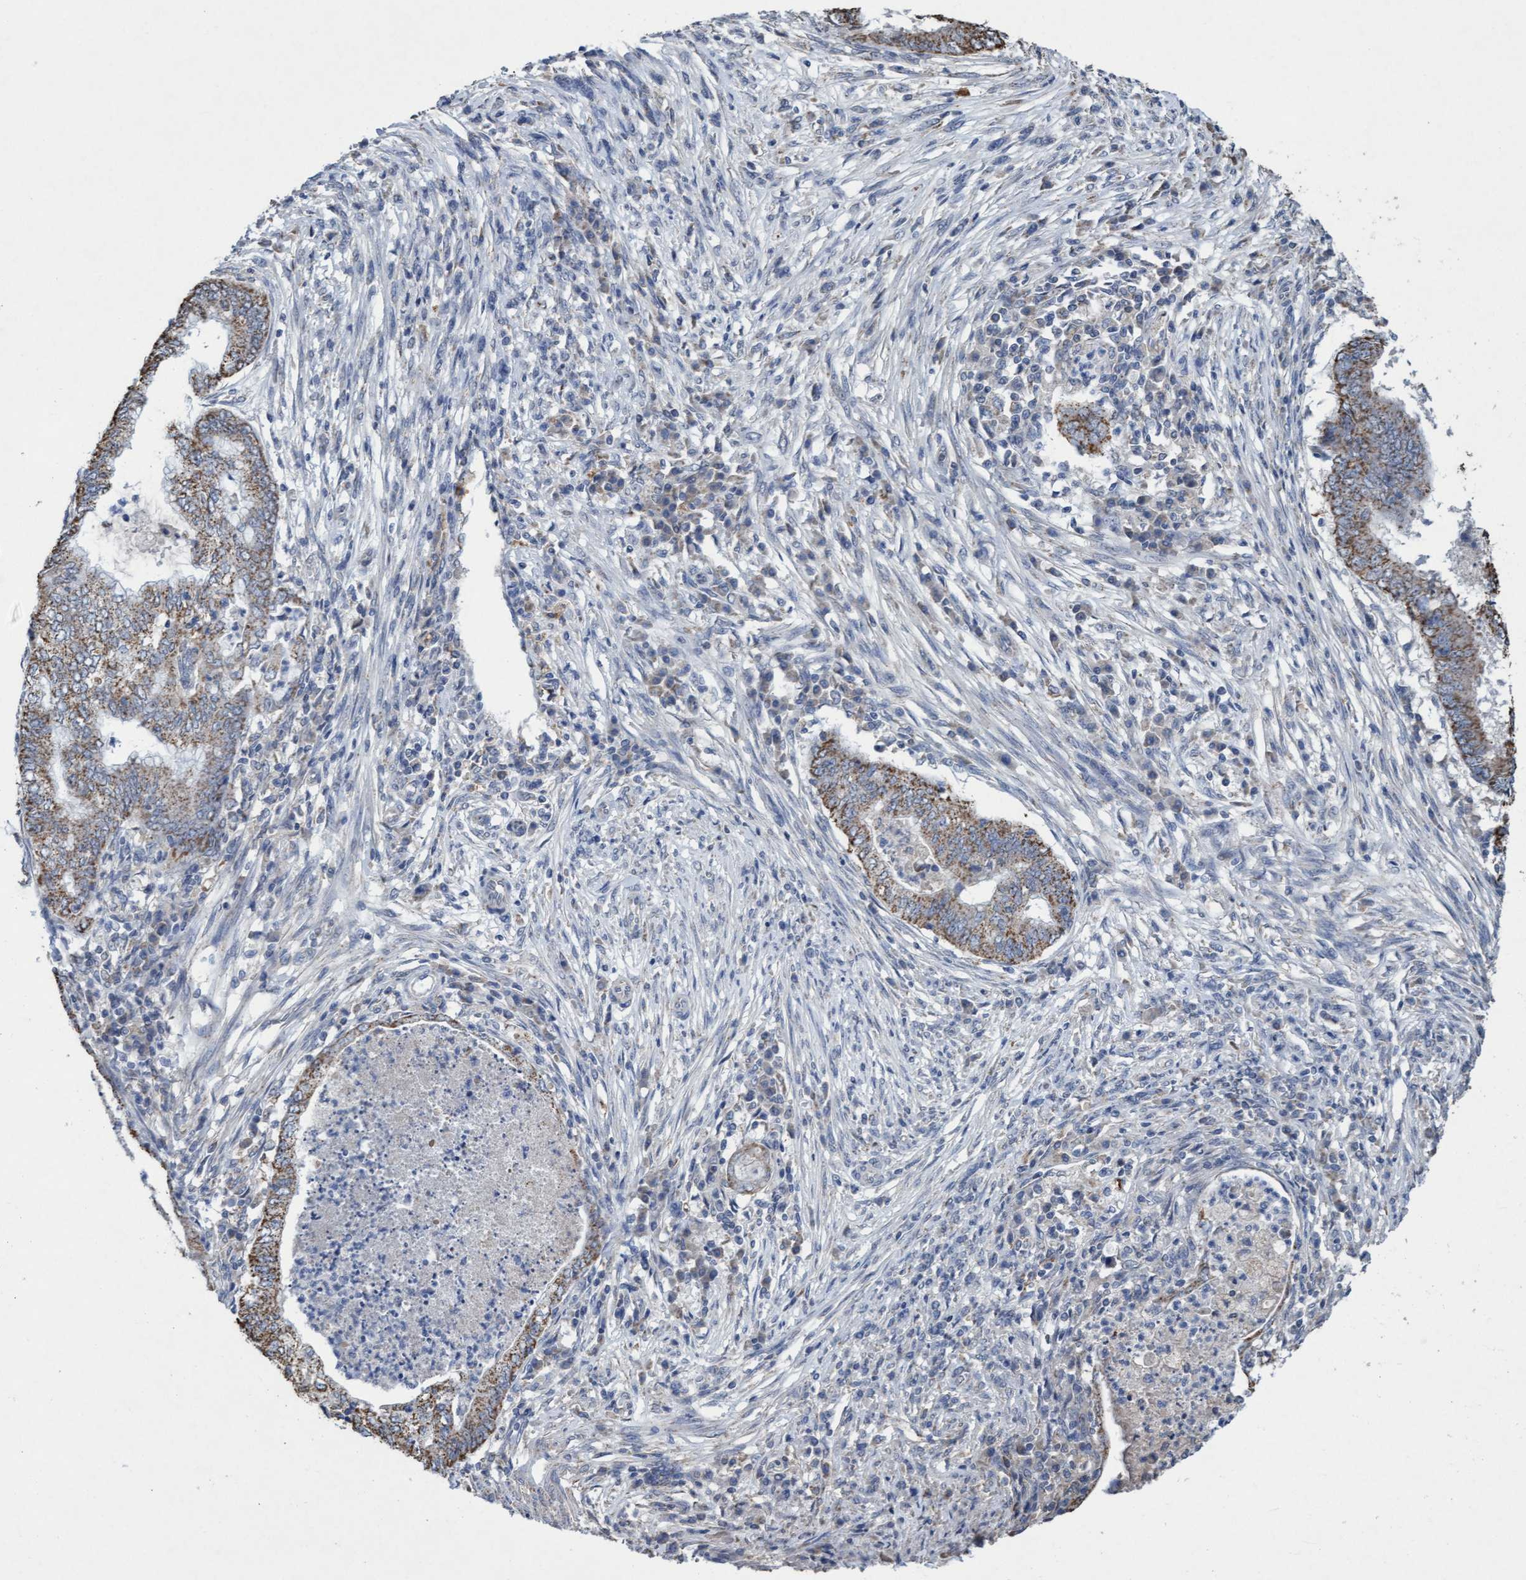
{"staining": {"intensity": "moderate", "quantity": ">75%", "location": "cytoplasmic/membranous"}, "tissue": "endometrial cancer", "cell_type": "Tumor cells", "image_type": "cancer", "snomed": [{"axis": "morphology", "description": "Polyp, NOS"}, {"axis": "morphology", "description": "Adenocarcinoma, NOS"}, {"axis": "morphology", "description": "Adenoma, NOS"}, {"axis": "topography", "description": "Endometrium"}], "caption": "A medium amount of moderate cytoplasmic/membranous positivity is appreciated in approximately >75% of tumor cells in adenoma (endometrial) tissue. (DAB (3,3'-diaminobenzidine) IHC with brightfield microscopy, high magnification).", "gene": "VSIG8", "patient": {"sex": "female", "age": 79}}